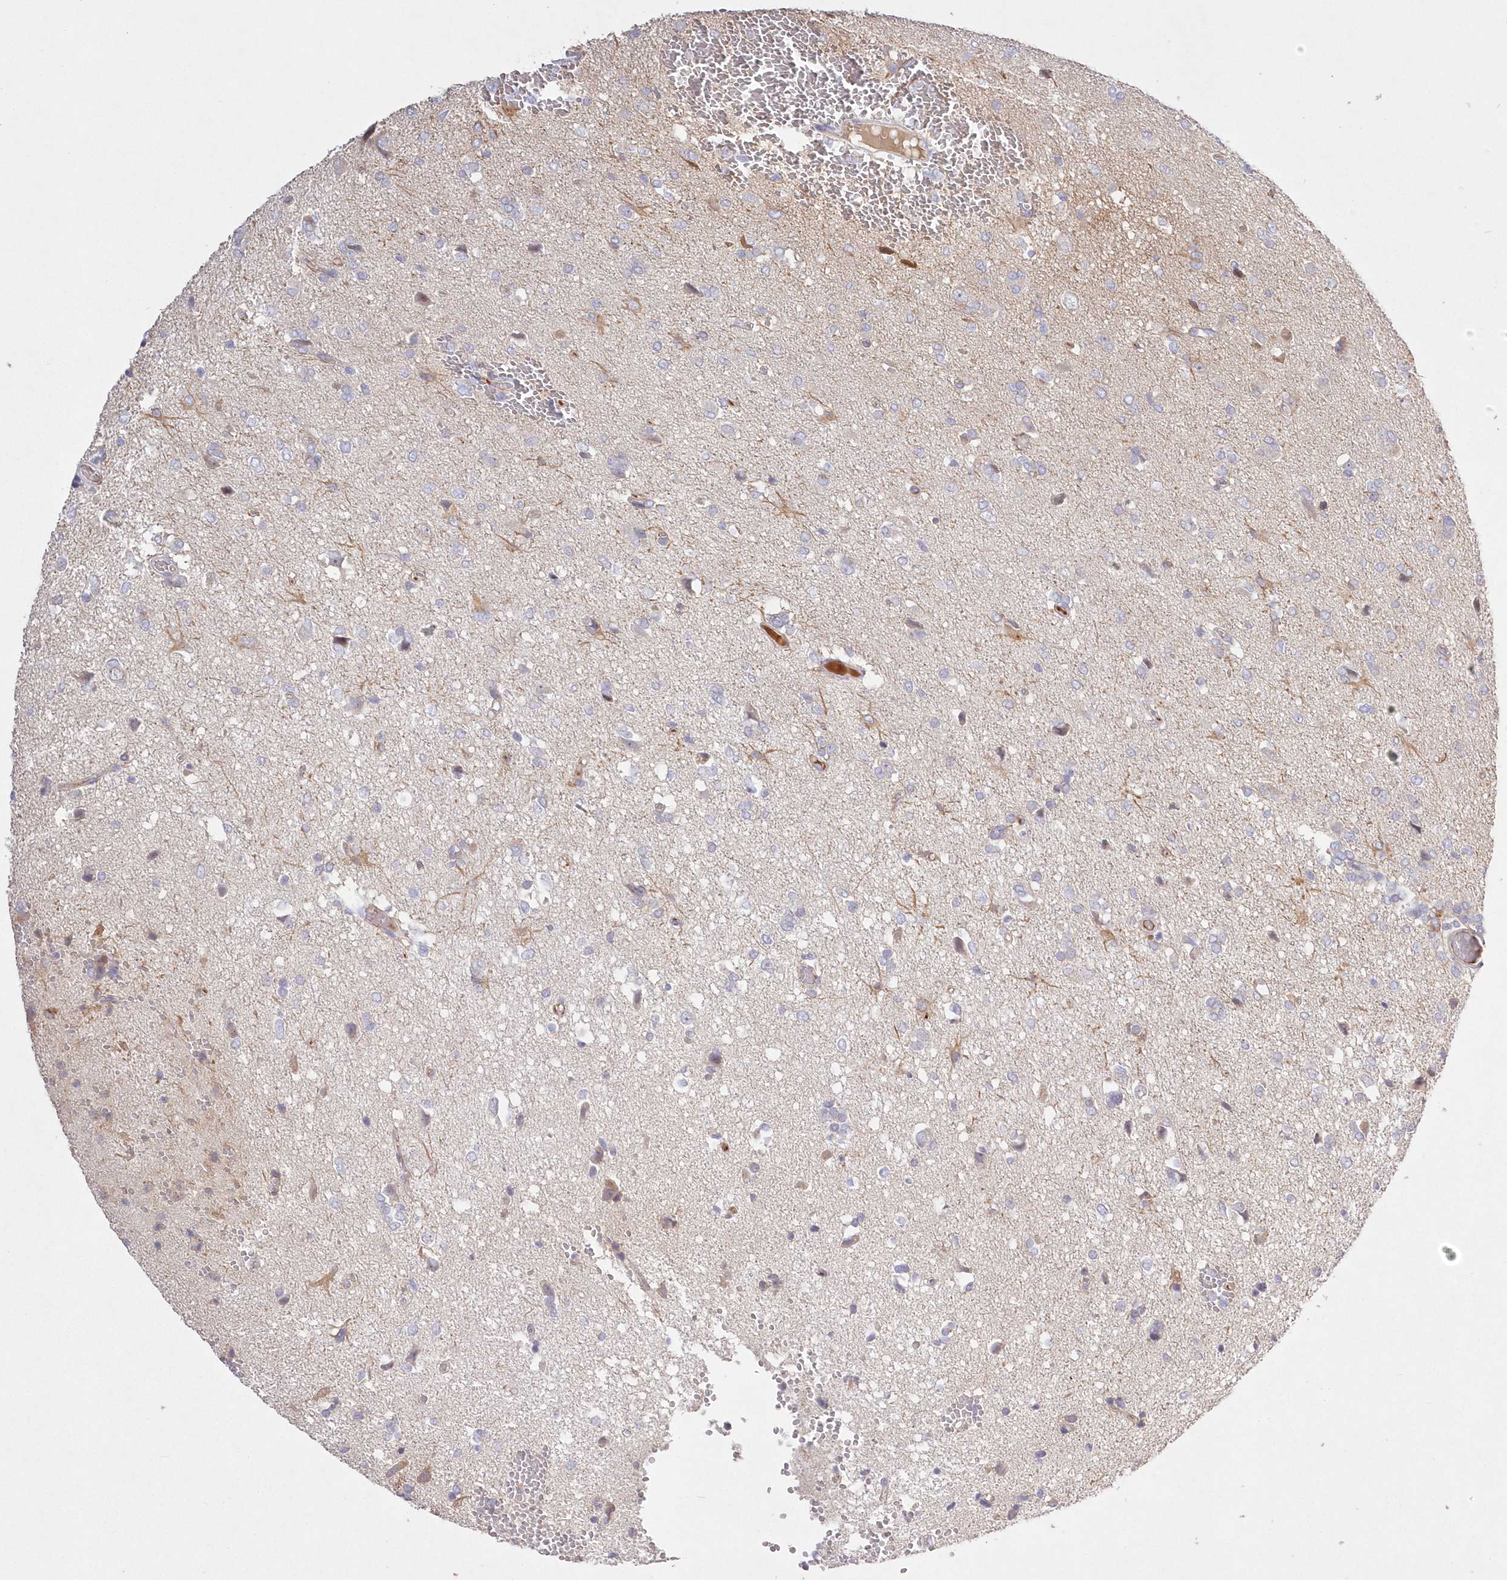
{"staining": {"intensity": "negative", "quantity": "none", "location": "none"}, "tissue": "glioma", "cell_type": "Tumor cells", "image_type": "cancer", "snomed": [{"axis": "morphology", "description": "Glioma, malignant, High grade"}, {"axis": "topography", "description": "Brain"}], "caption": "DAB (3,3'-diaminobenzidine) immunohistochemical staining of human glioma demonstrates no significant expression in tumor cells. The staining was performed using DAB to visualize the protein expression in brown, while the nuclei were stained in blue with hematoxylin (Magnification: 20x).", "gene": "WBP1L", "patient": {"sex": "female", "age": 59}}